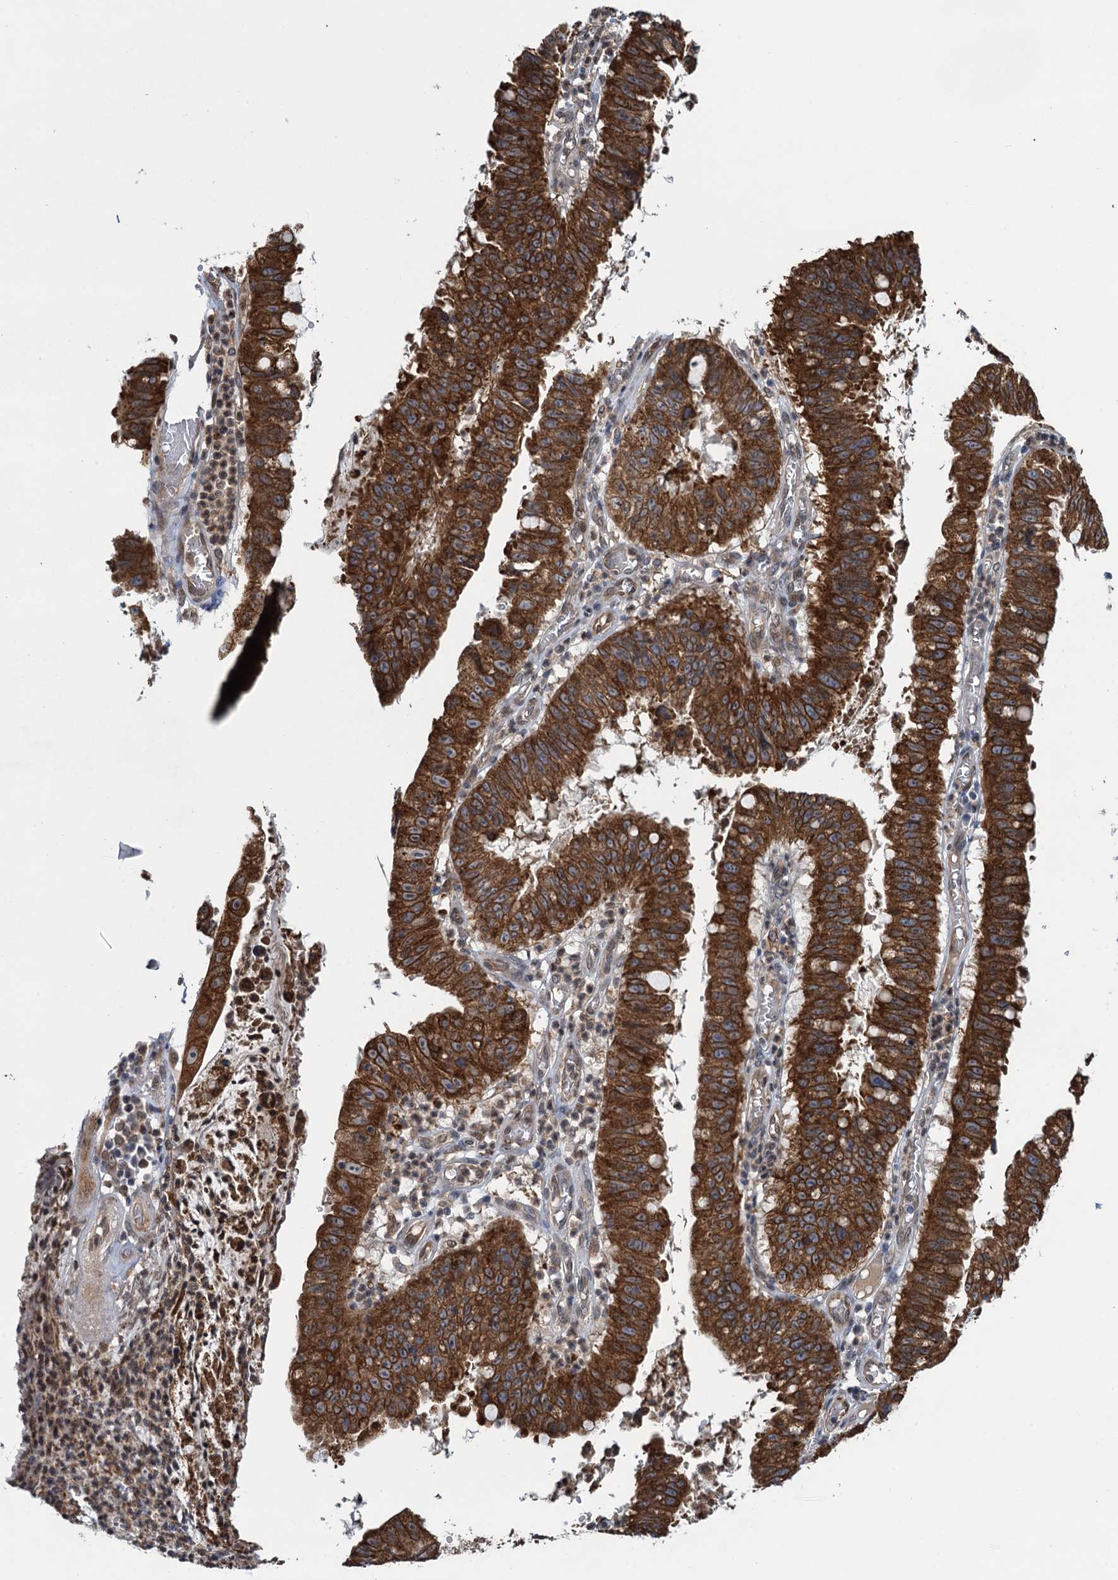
{"staining": {"intensity": "strong", "quantity": ">75%", "location": "cytoplasmic/membranous"}, "tissue": "stomach cancer", "cell_type": "Tumor cells", "image_type": "cancer", "snomed": [{"axis": "morphology", "description": "Adenocarcinoma, NOS"}, {"axis": "topography", "description": "Stomach"}], "caption": "Tumor cells reveal high levels of strong cytoplasmic/membranous expression in approximately >75% of cells in human adenocarcinoma (stomach).", "gene": "EVX2", "patient": {"sex": "male", "age": 59}}